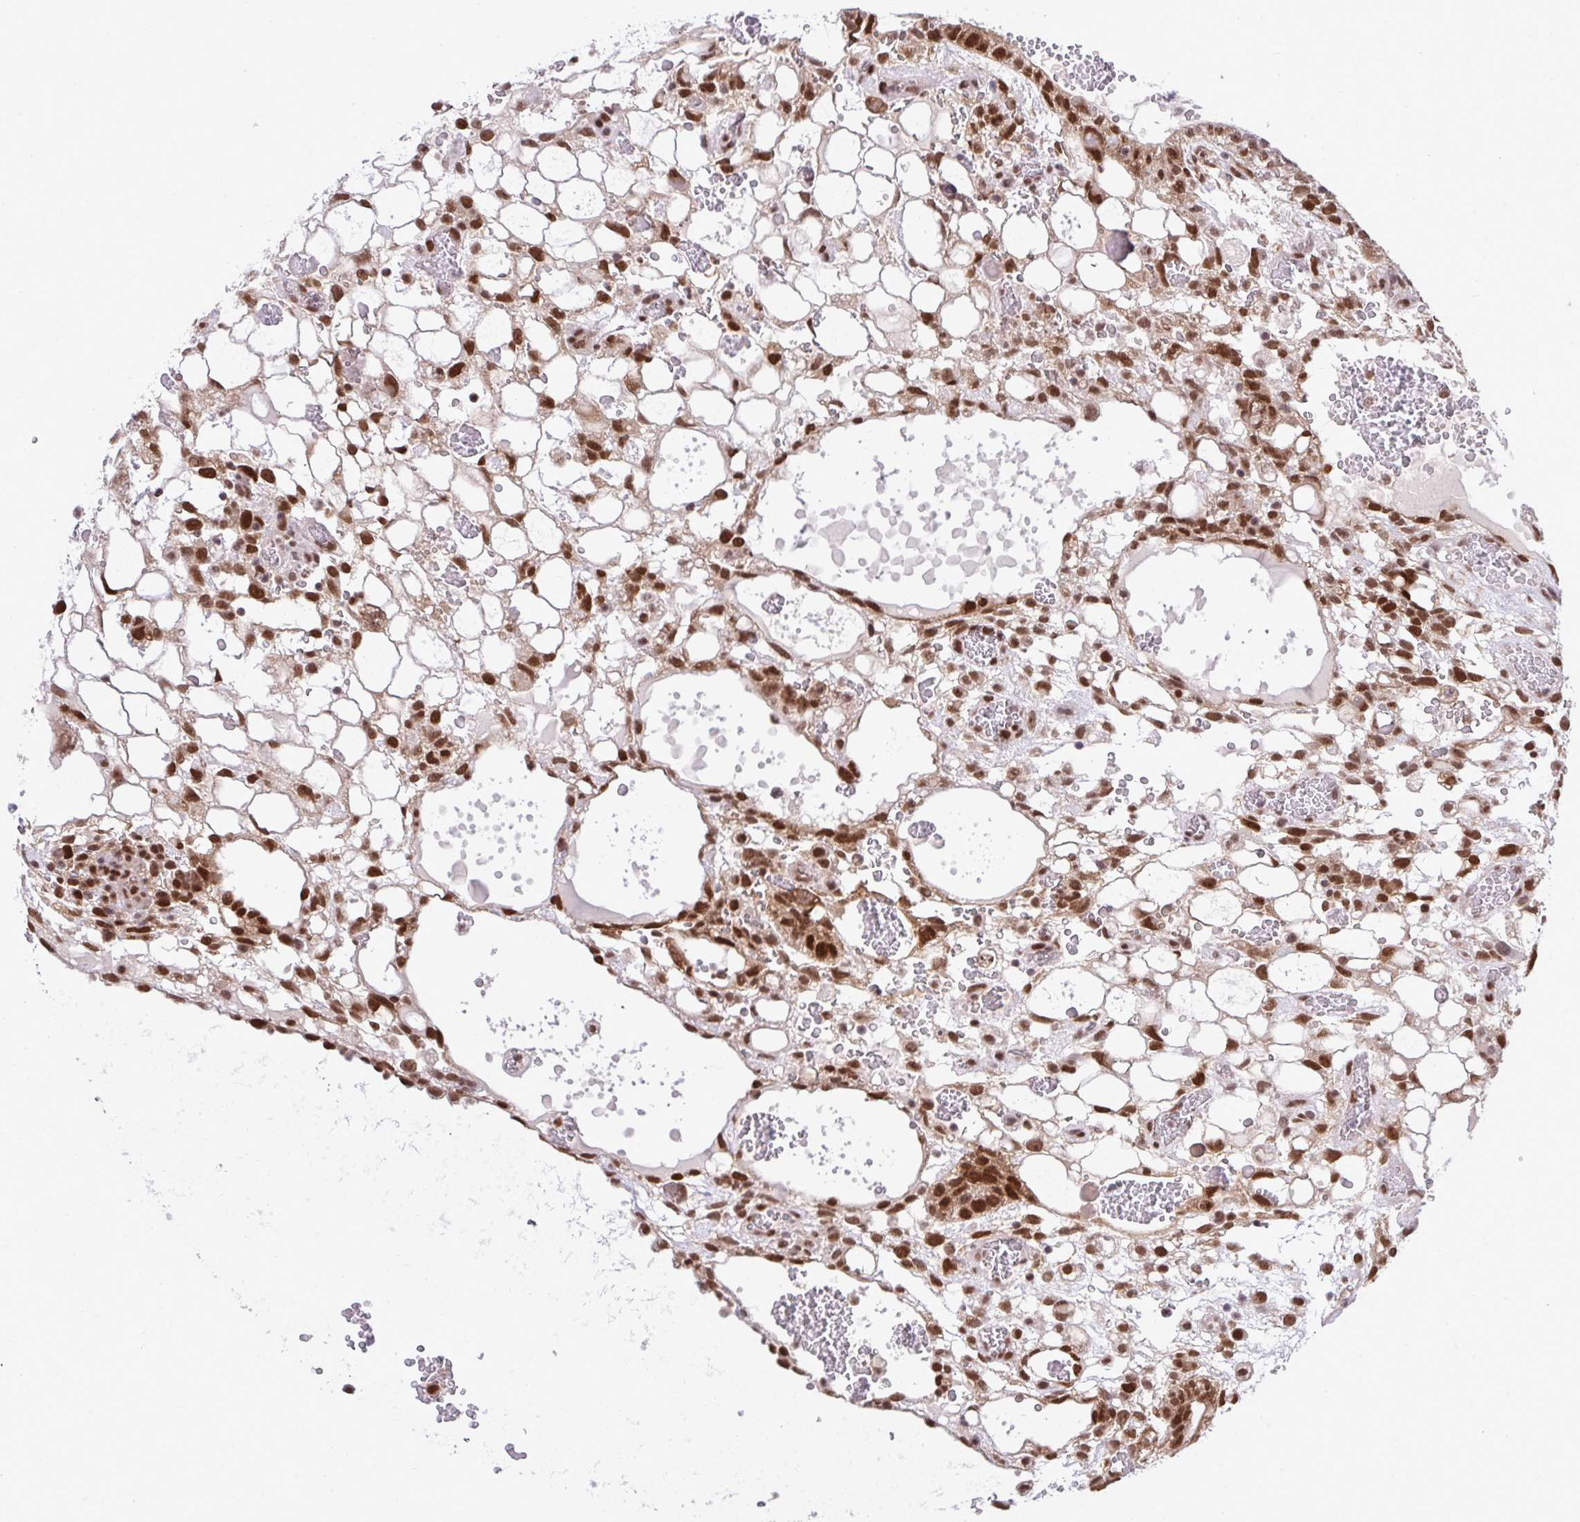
{"staining": {"intensity": "strong", "quantity": ">75%", "location": "nuclear"}, "tissue": "testis cancer", "cell_type": "Tumor cells", "image_type": "cancer", "snomed": [{"axis": "morphology", "description": "Normal tissue, NOS"}, {"axis": "morphology", "description": "Carcinoma, Embryonal, NOS"}, {"axis": "topography", "description": "Testis"}], "caption": "Approximately >75% of tumor cells in human testis cancer display strong nuclear protein expression as visualized by brown immunohistochemical staining.", "gene": "RFC4", "patient": {"sex": "male", "age": 32}}